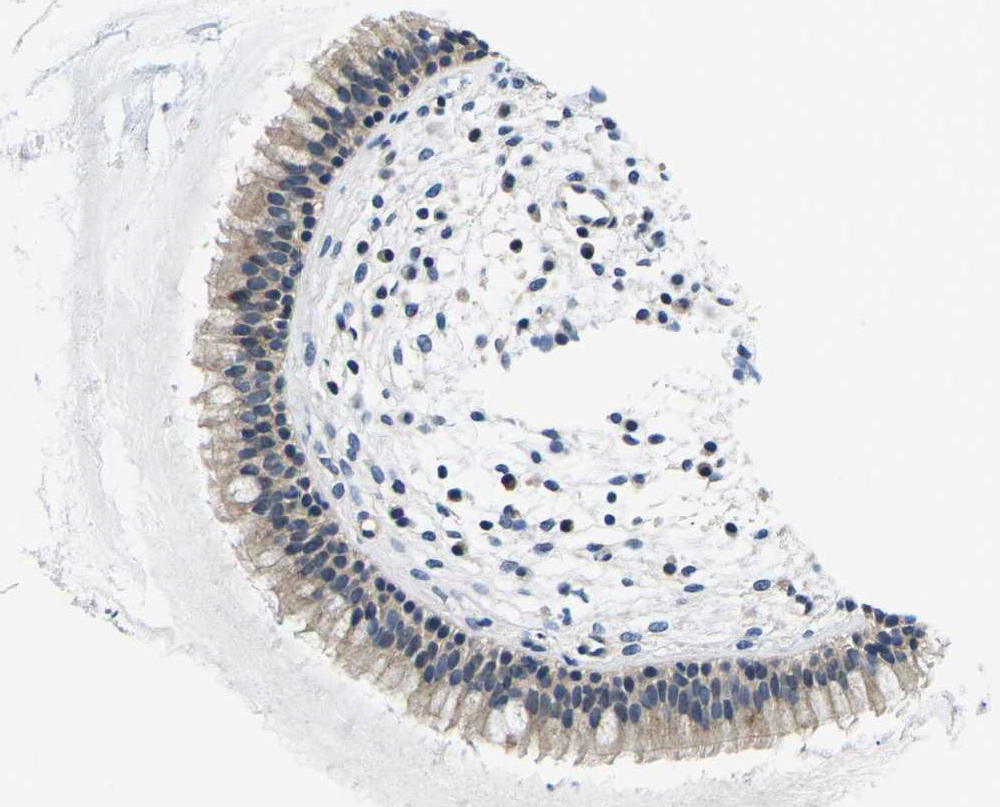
{"staining": {"intensity": "weak", "quantity": ">75%", "location": "cytoplasmic/membranous"}, "tissue": "nasopharynx", "cell_type": "Respiratory epithelial cells", "image_type": "normal", "snomed": [{"axis": "morphology", "description": "Normal tissue, NOS"}, {"axis": "topography", "description": "Nasopharynx"}], "caption": "Protein analysis of benign nasopharynx reveals weak cytoplasmic/membranous expression in approximately >75% of respiratory epithelial cells. The protein of interest is stained brown, and the nuclei are stained in blue (DAB IHC with brightfield microscopy, high magnification).", "gene": "GSK3B", "patient": {"sex": "male", "age": 21}}